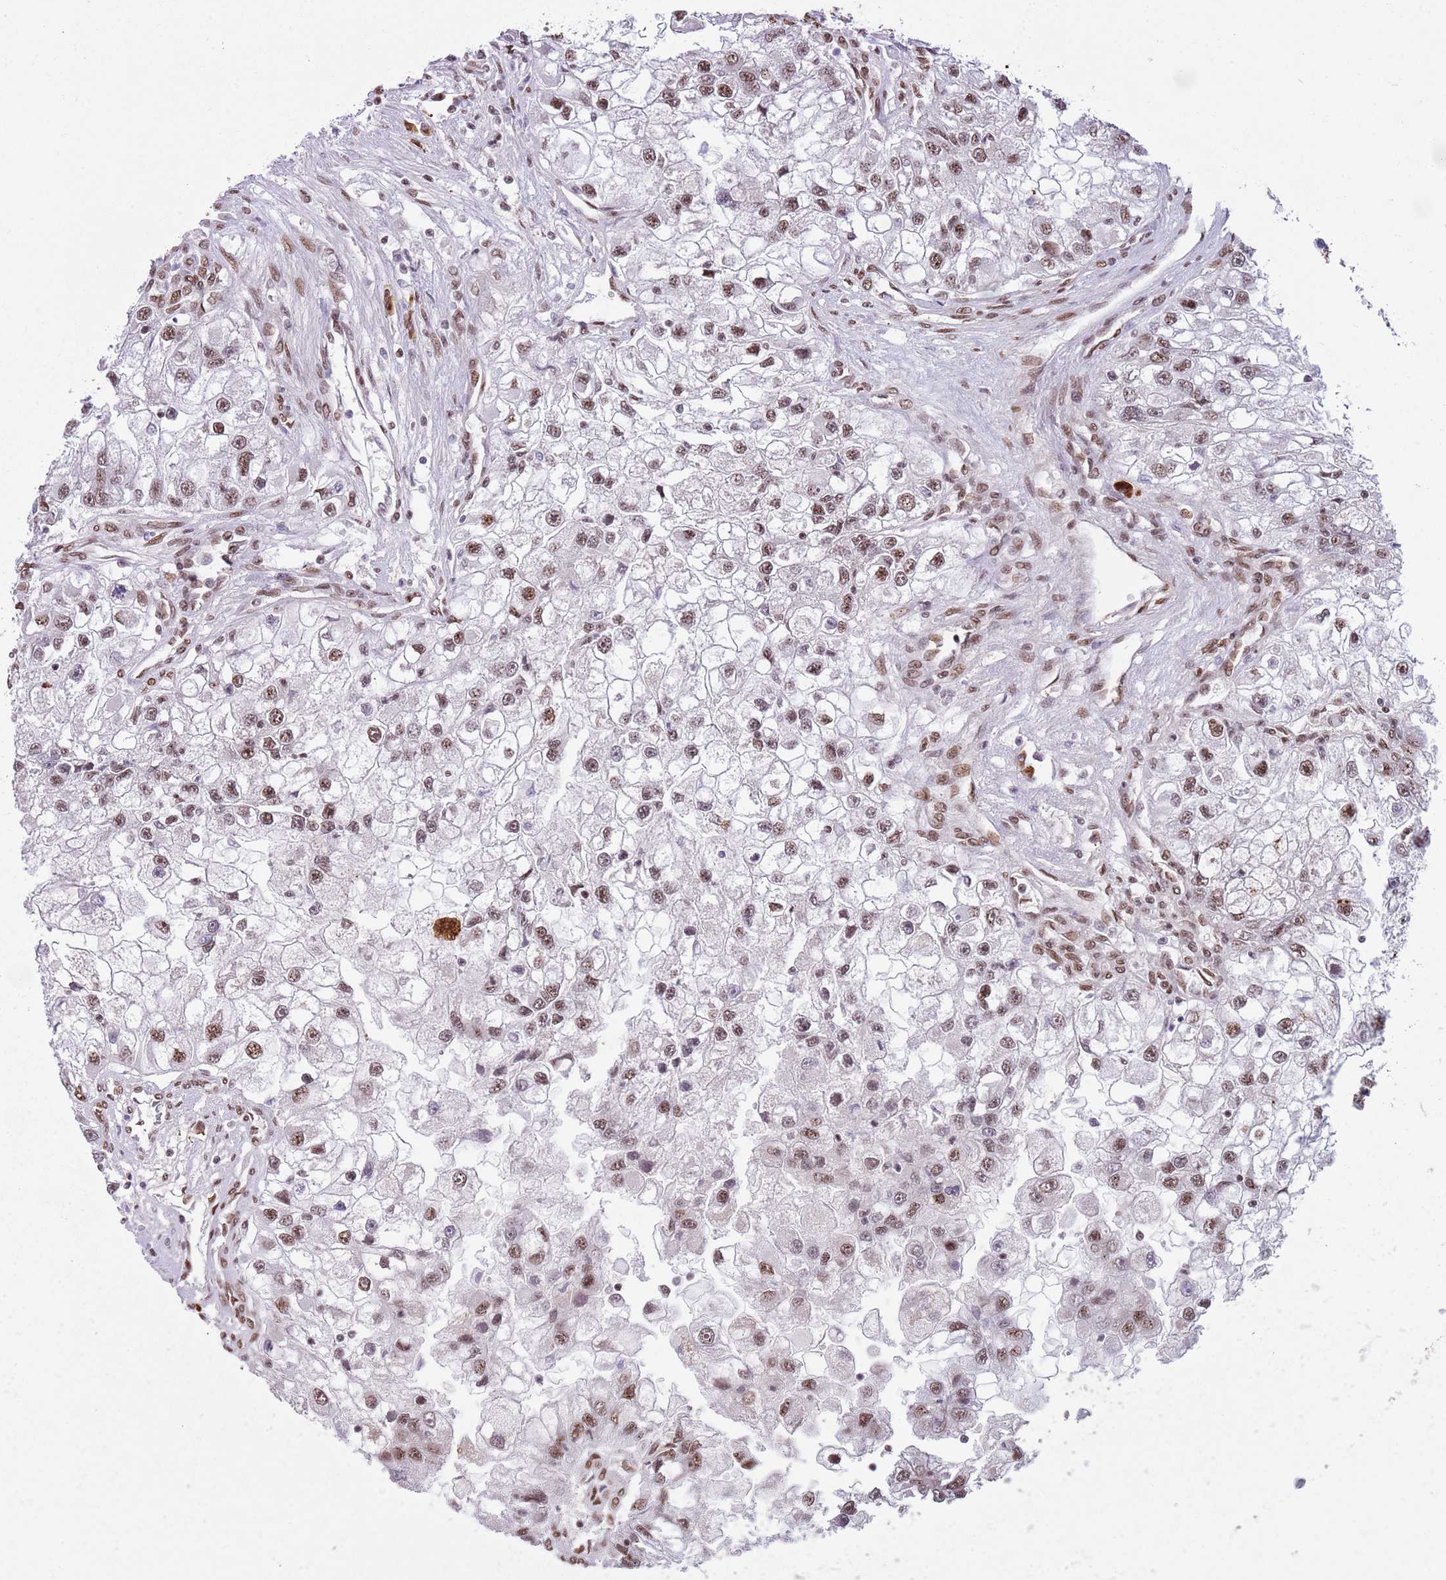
{"staining": {"intensity": "moderate", "quantity": ">75%", "location": "nuclear"}, "tissue": "renal cancer", "cell_type": "Tumor cells", "image_type": "cancer", "snomed": [{"axis": "morphology", "description": "Adenocarcinoma, NOS"}, {"axis": "topography", "description": "Kidney"}], "caption": "Renal cancer tissue shows moderate nuclear staining in about >75% of tumor cells", "gene": "SIPA1L3", "patient": {"sex": "male", "age": 63}}